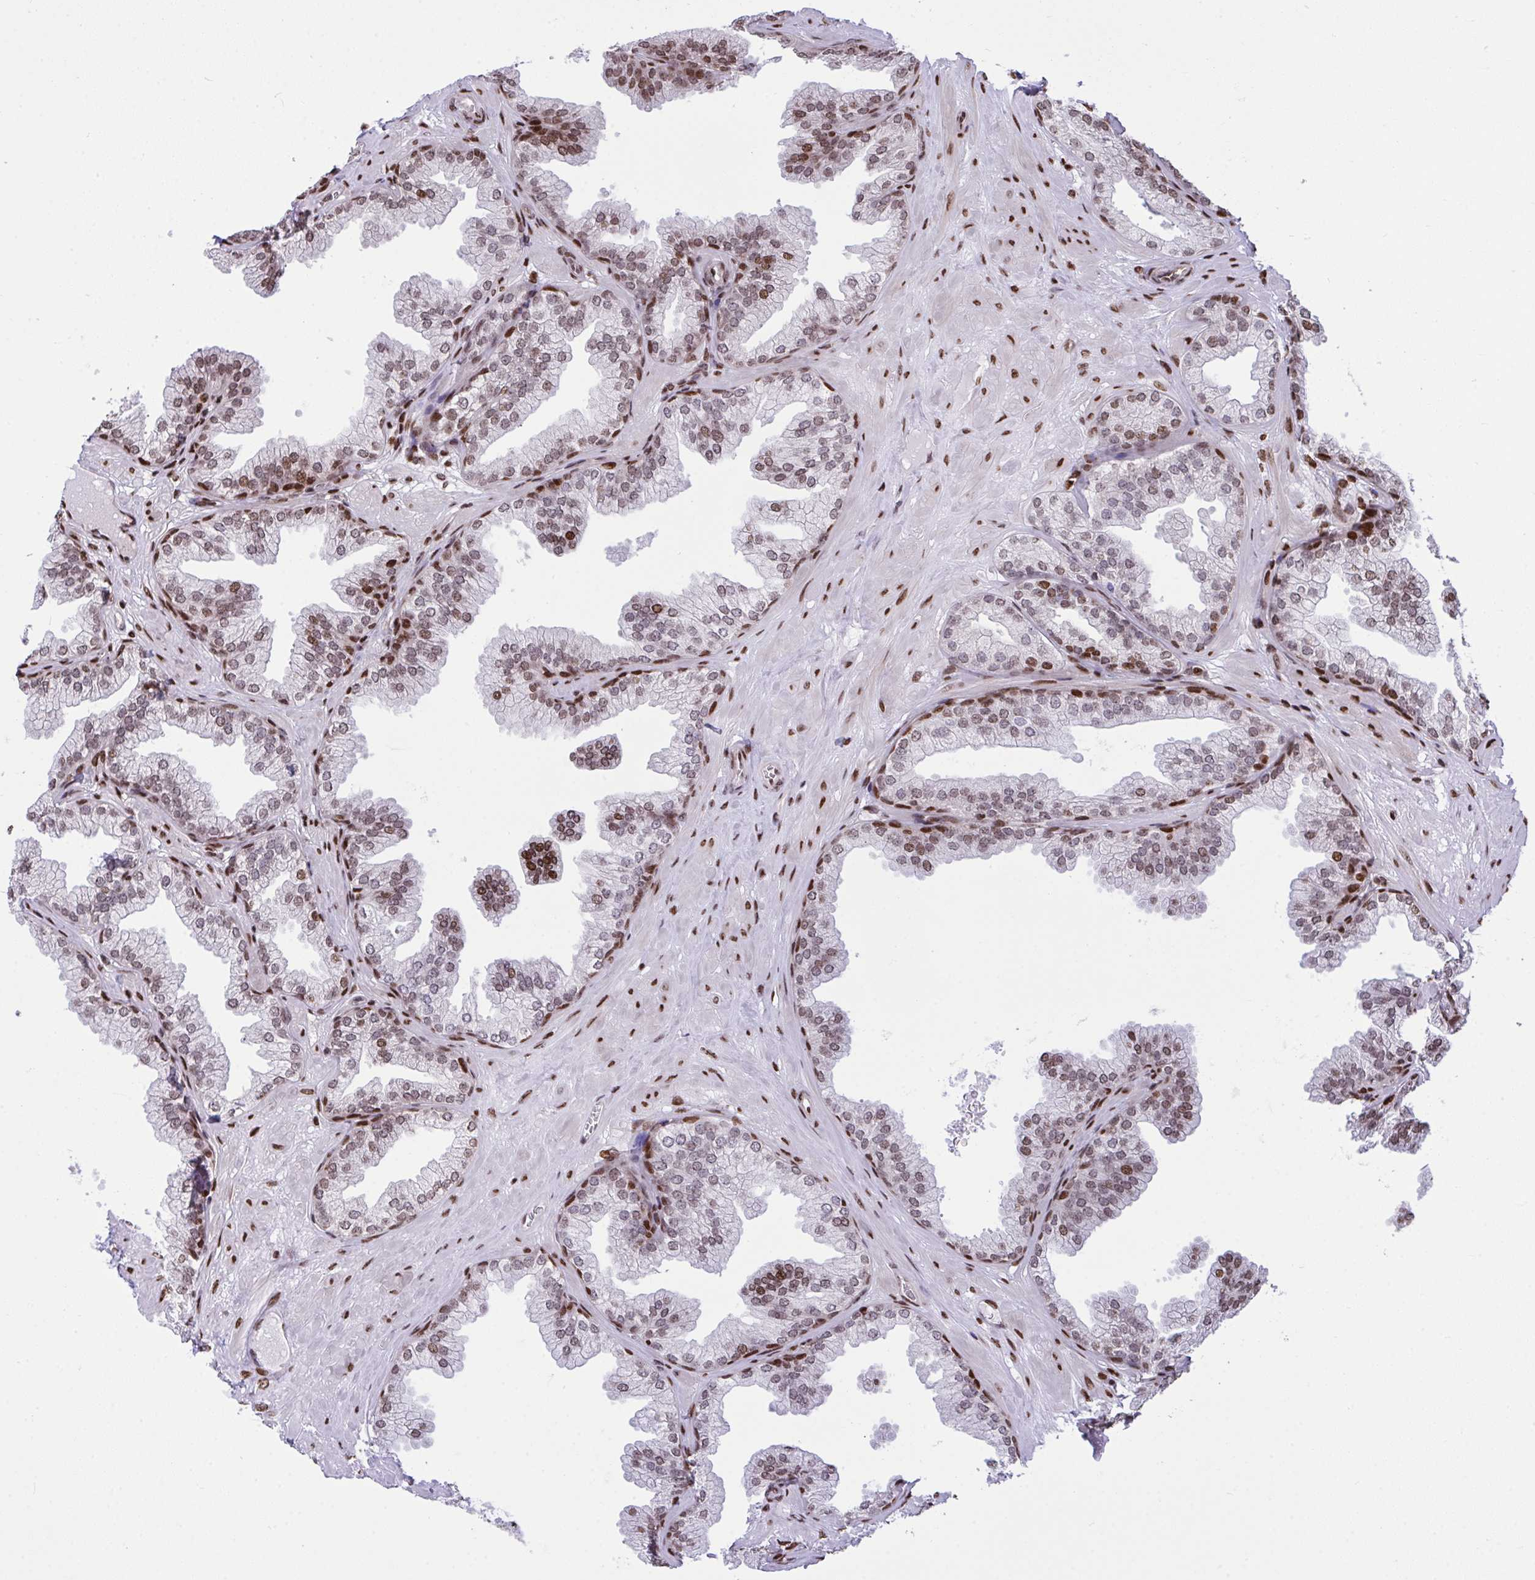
{"staining": {"intensity": "moderate", "quantity": ">75%", "location": "nuclear"}, "tissue": "prostate", "cell_type": "Glandular cells", "image_type": "normal", "snomed": [{"axis": "morphology", "description": "Normal tissue, NOS"}, {"axis": "topography", "description": "Prostate"}], "caption": "A medium amount of moderate nuclear positivity is identified in about >75% of glandular cells in benign prostate.", "gene": "RAPGEF5", "patient": {"sex": "male", "age": 37}}